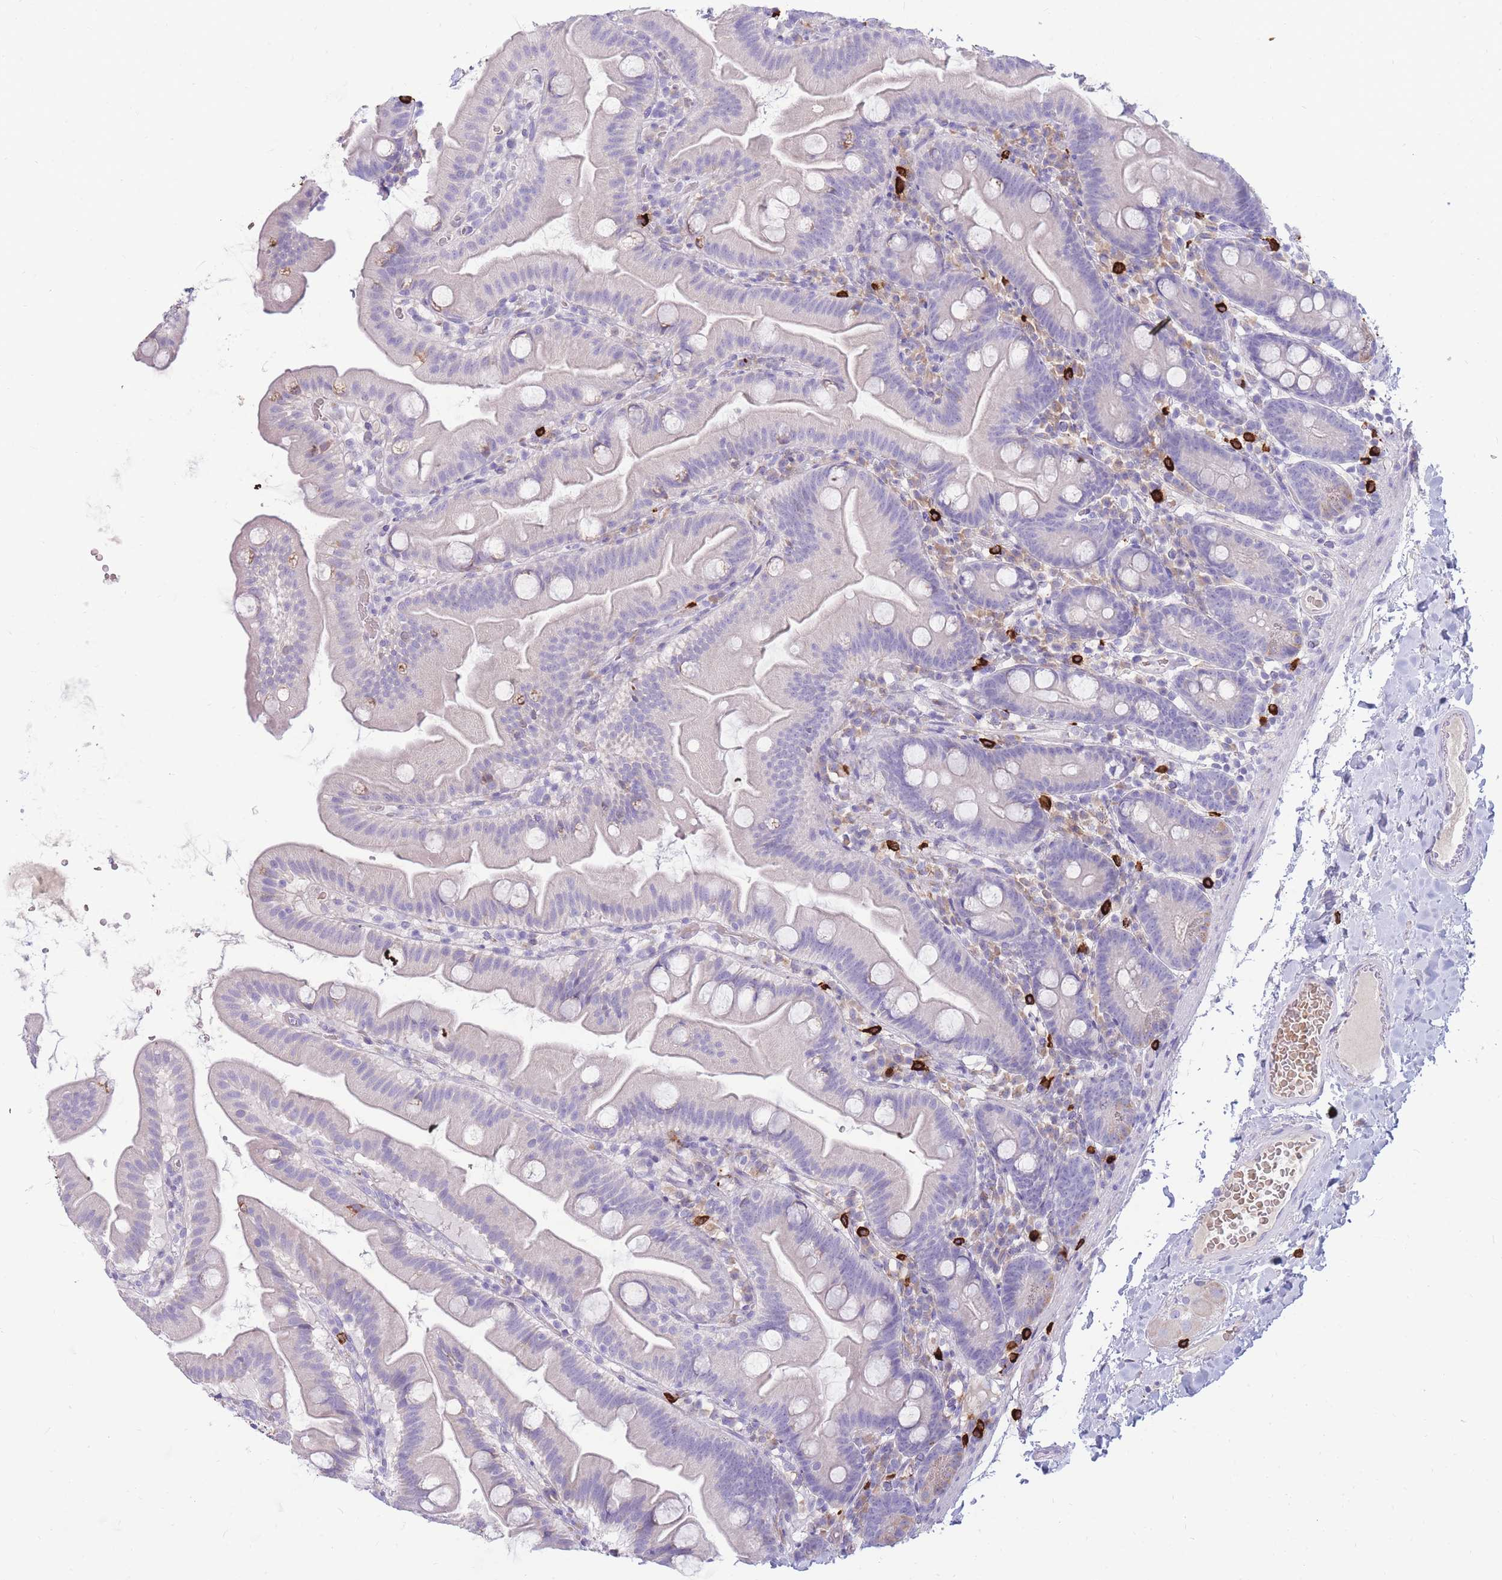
{"staining": {"intensity": "negative", "quantity": "none", "location": "none"}, "tissue": "small intestine", "cell_type": "Glandular cells", "image_type": "normal", "snomed": [{"axis": "morphology", "description": "Normal tissue, NOS"}, {"axis": "topography", "description": "Small intestine"}], "caption": "Unremarkable small intestine was stained to show a protein in brown. There is no significant staining in glandular cells.", "gene": "TPSAB1", "patient": {"sex": "female", "age": 68}}